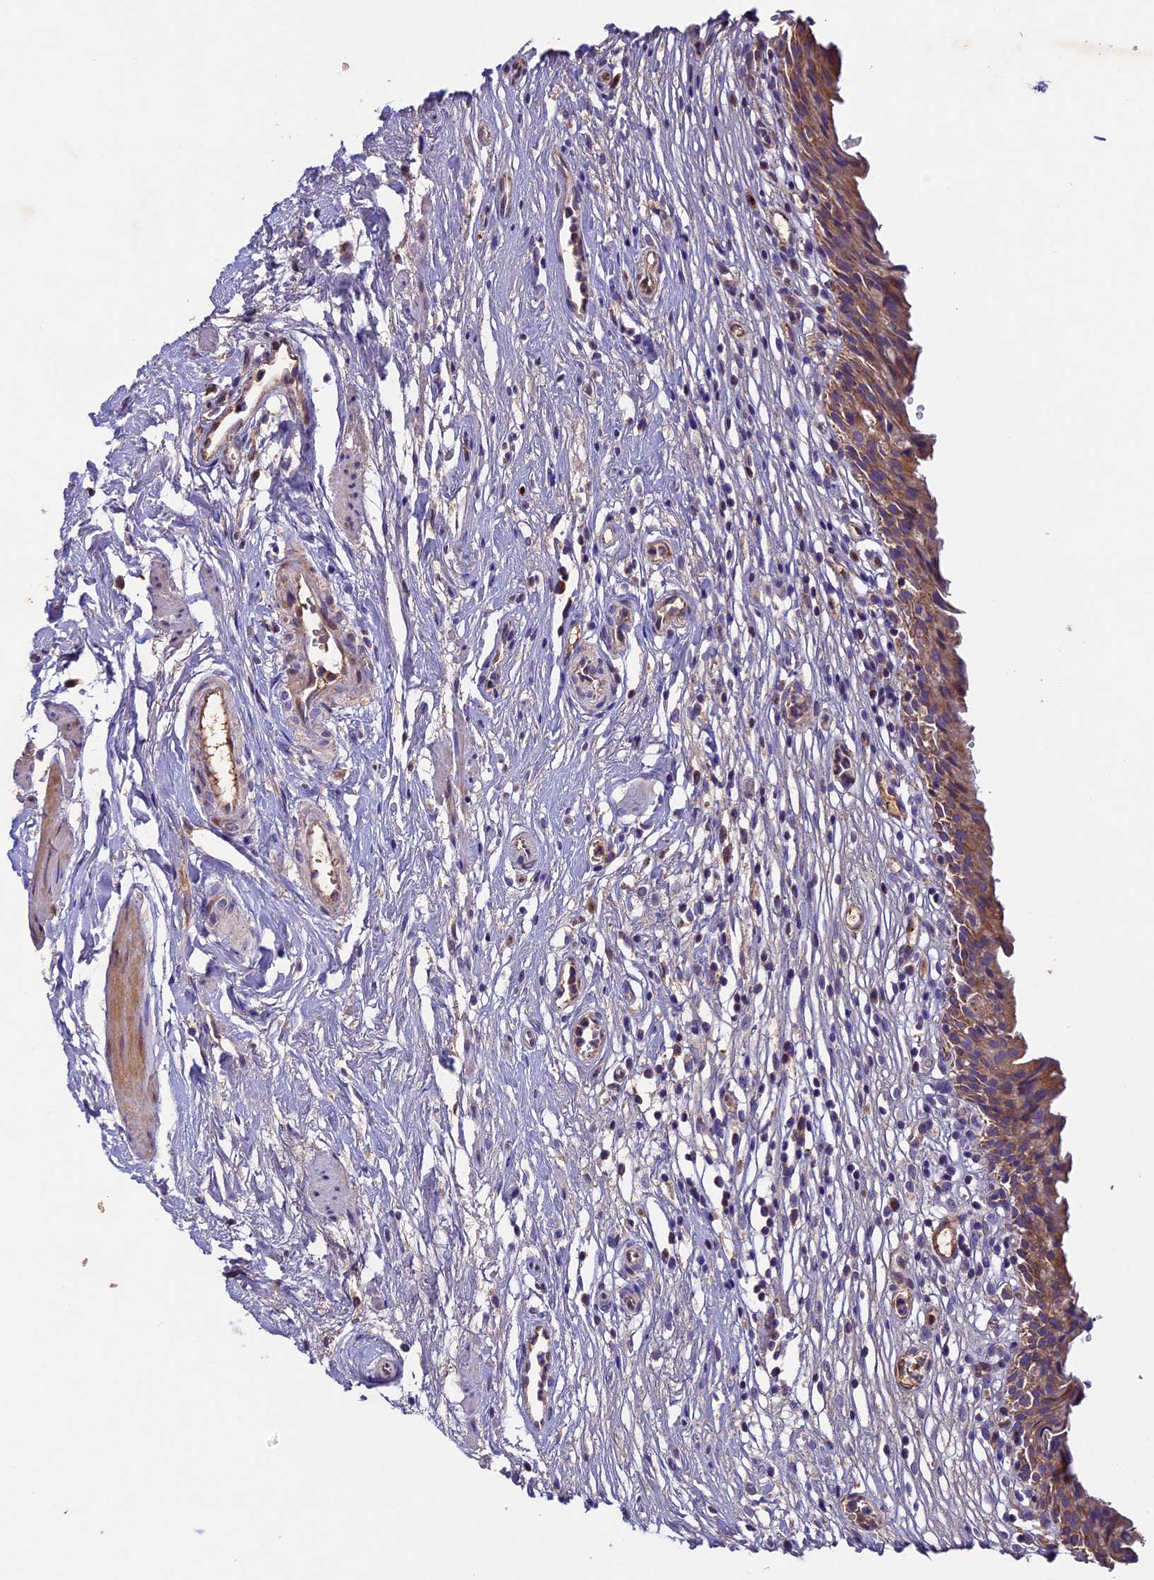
{"staining": {"intensity": "moderate", "quantity": ">75%", "location": "cytoplasmic/membranous"}, "tissue": "urinary bladder", "cell_type": "Urothelial cells", "image_type": "normal", "snomed": [{"axis": "morphology", "description": "Normal tissue, NOS"}, {"axis": "morphology", "description": "Inflammation, NOS"}, {"axis": "topography", "description": "Urinary bladder"}], "caption": "This micrograph exhibits immunohistochemistry (IHC) staining of benign urinary bladder, with medium moderate cytoplasmic/membranous expression in approximately >75% of urothelial cells.", "gene": "OCEL1", "patient": {"sex": "male", "age": 63}}